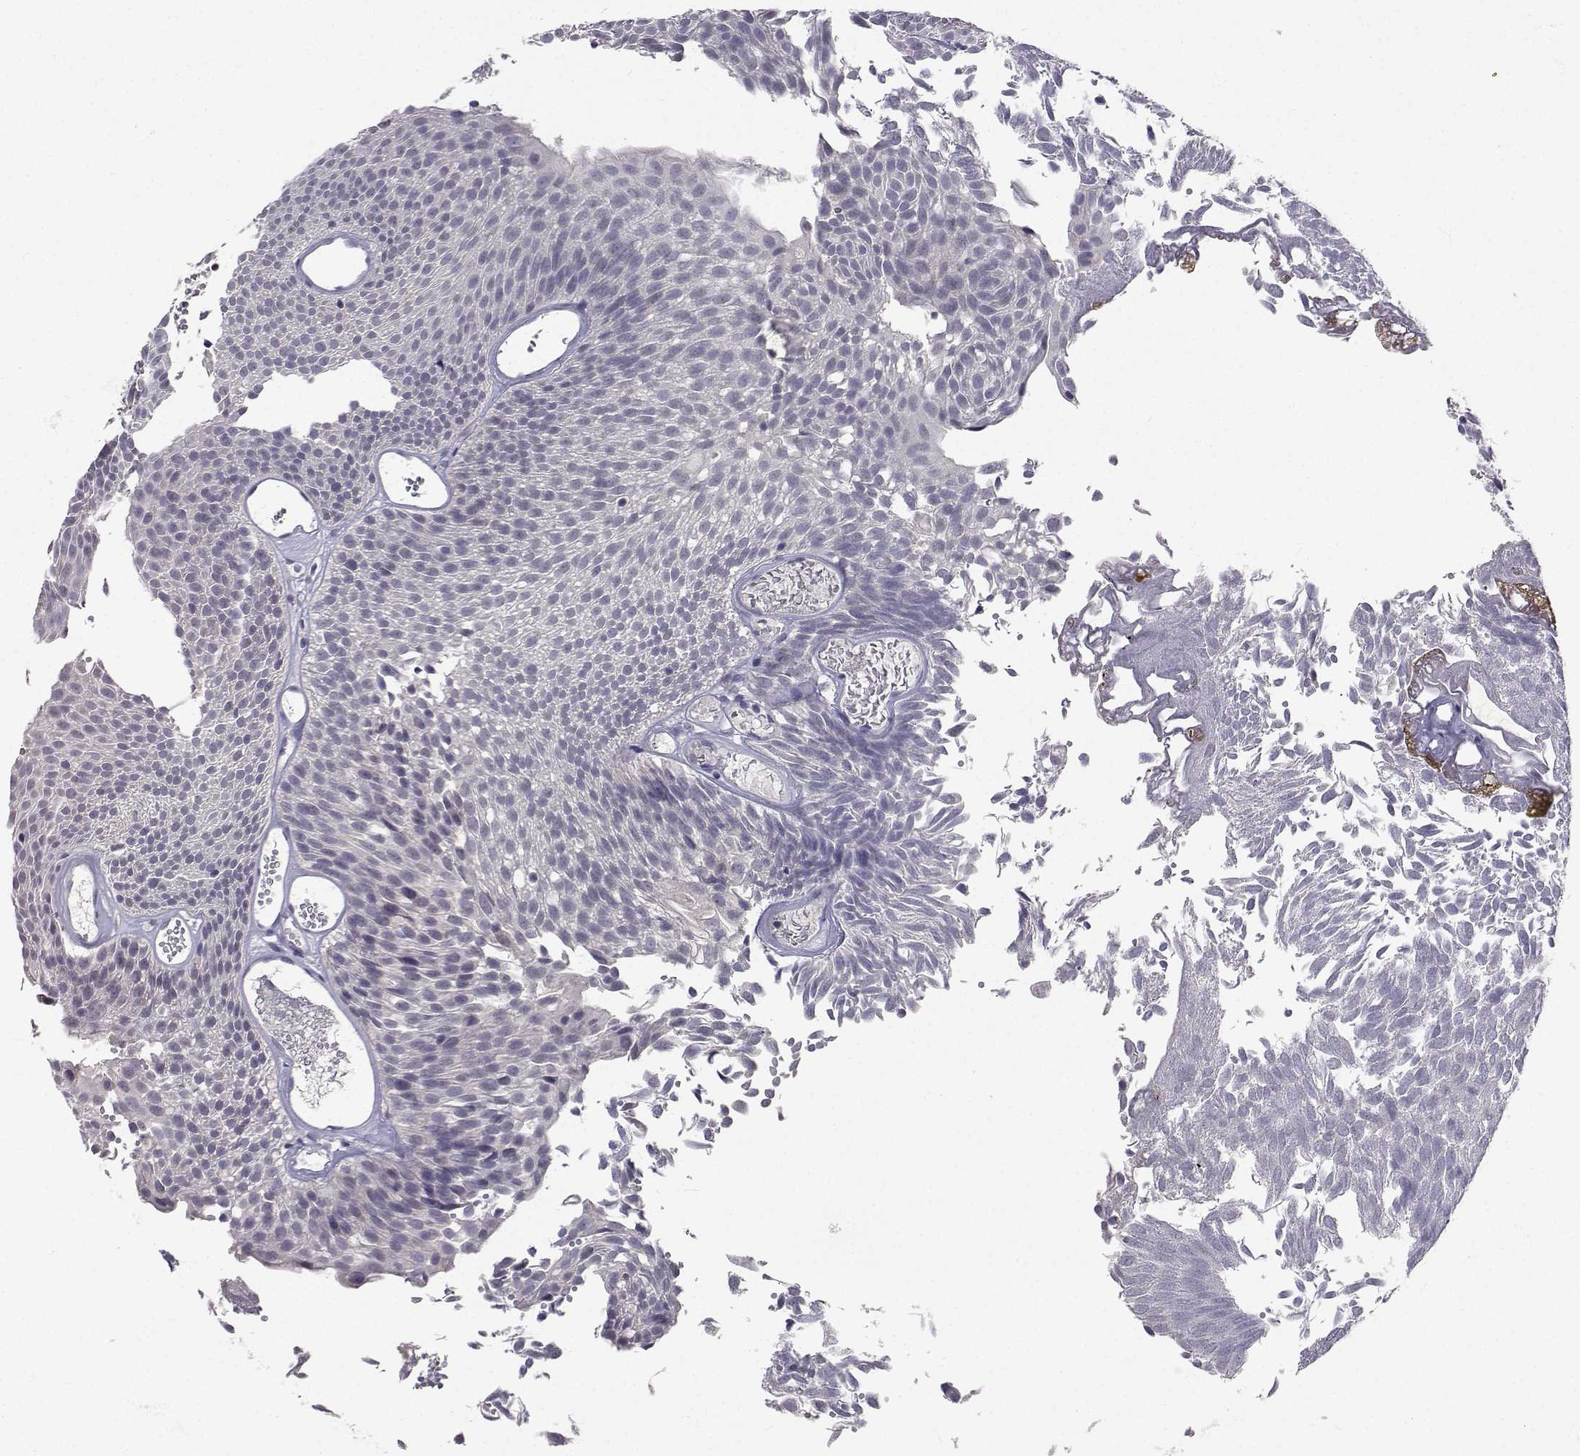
{"staining": {"intensity": "negative", "quantity": "none", "location": "none"}, "tissue": "urothelial cancer", "cell_type": "Tumor cells", "image_type": "cancer", "snomed": [{"axis": "morphology", "description": "Urothelial carcinoma, Low grade"}, {"axis": "topography", "description": "Urinary bladder"}], "caption": "DAB immunohistochemical staining of low-grade urothelial carcinoma reveals no significant expression in tumor cells.", "gene": "SLC6A3", "patient": {"sex": "male", "age": 52}}